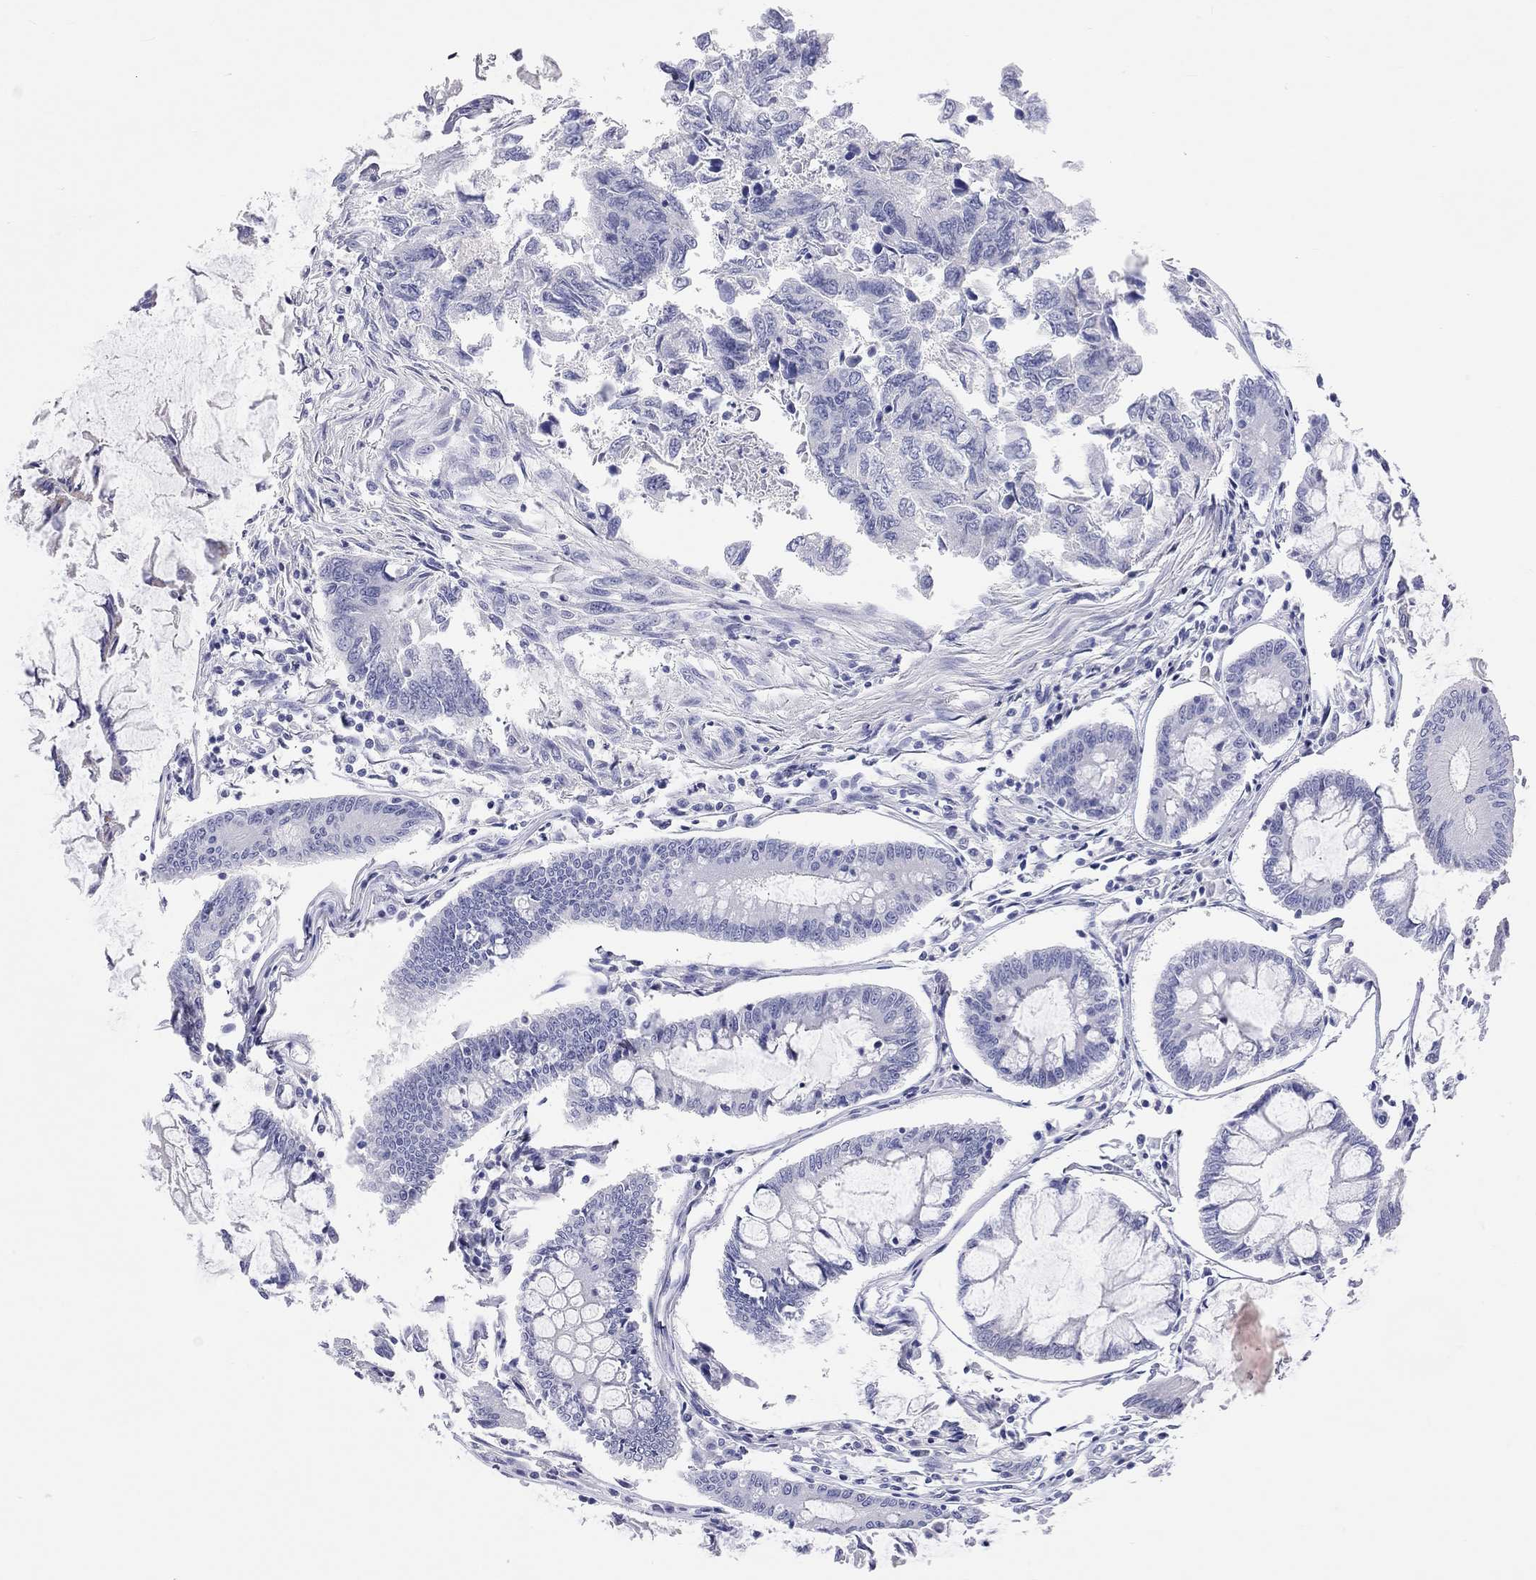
{"staining": {"intensity": "negative", "quantity": "none", "location": "none"}, "tissue": "colorectal cancer", "cell_type": "Tumor cells", "image_type": "cancer", "snomed": [{"axis": "morphology", "description": "Adenocarcinoma, NOS"}, {"axis": "topography", "description": "Colon"}], "caption": "DAB immunohistochemical staining of colorectal adenocarcinoma exhibits no significant positivity in tumor cells. Brightfield microscopy of immunohistochemistry (IHC) stained with DAB (brown) and hematoxylin (blue), captured at high magnification.", "gene": "PCDHGC5", "patient": {"sex": "female", "age": 65}}